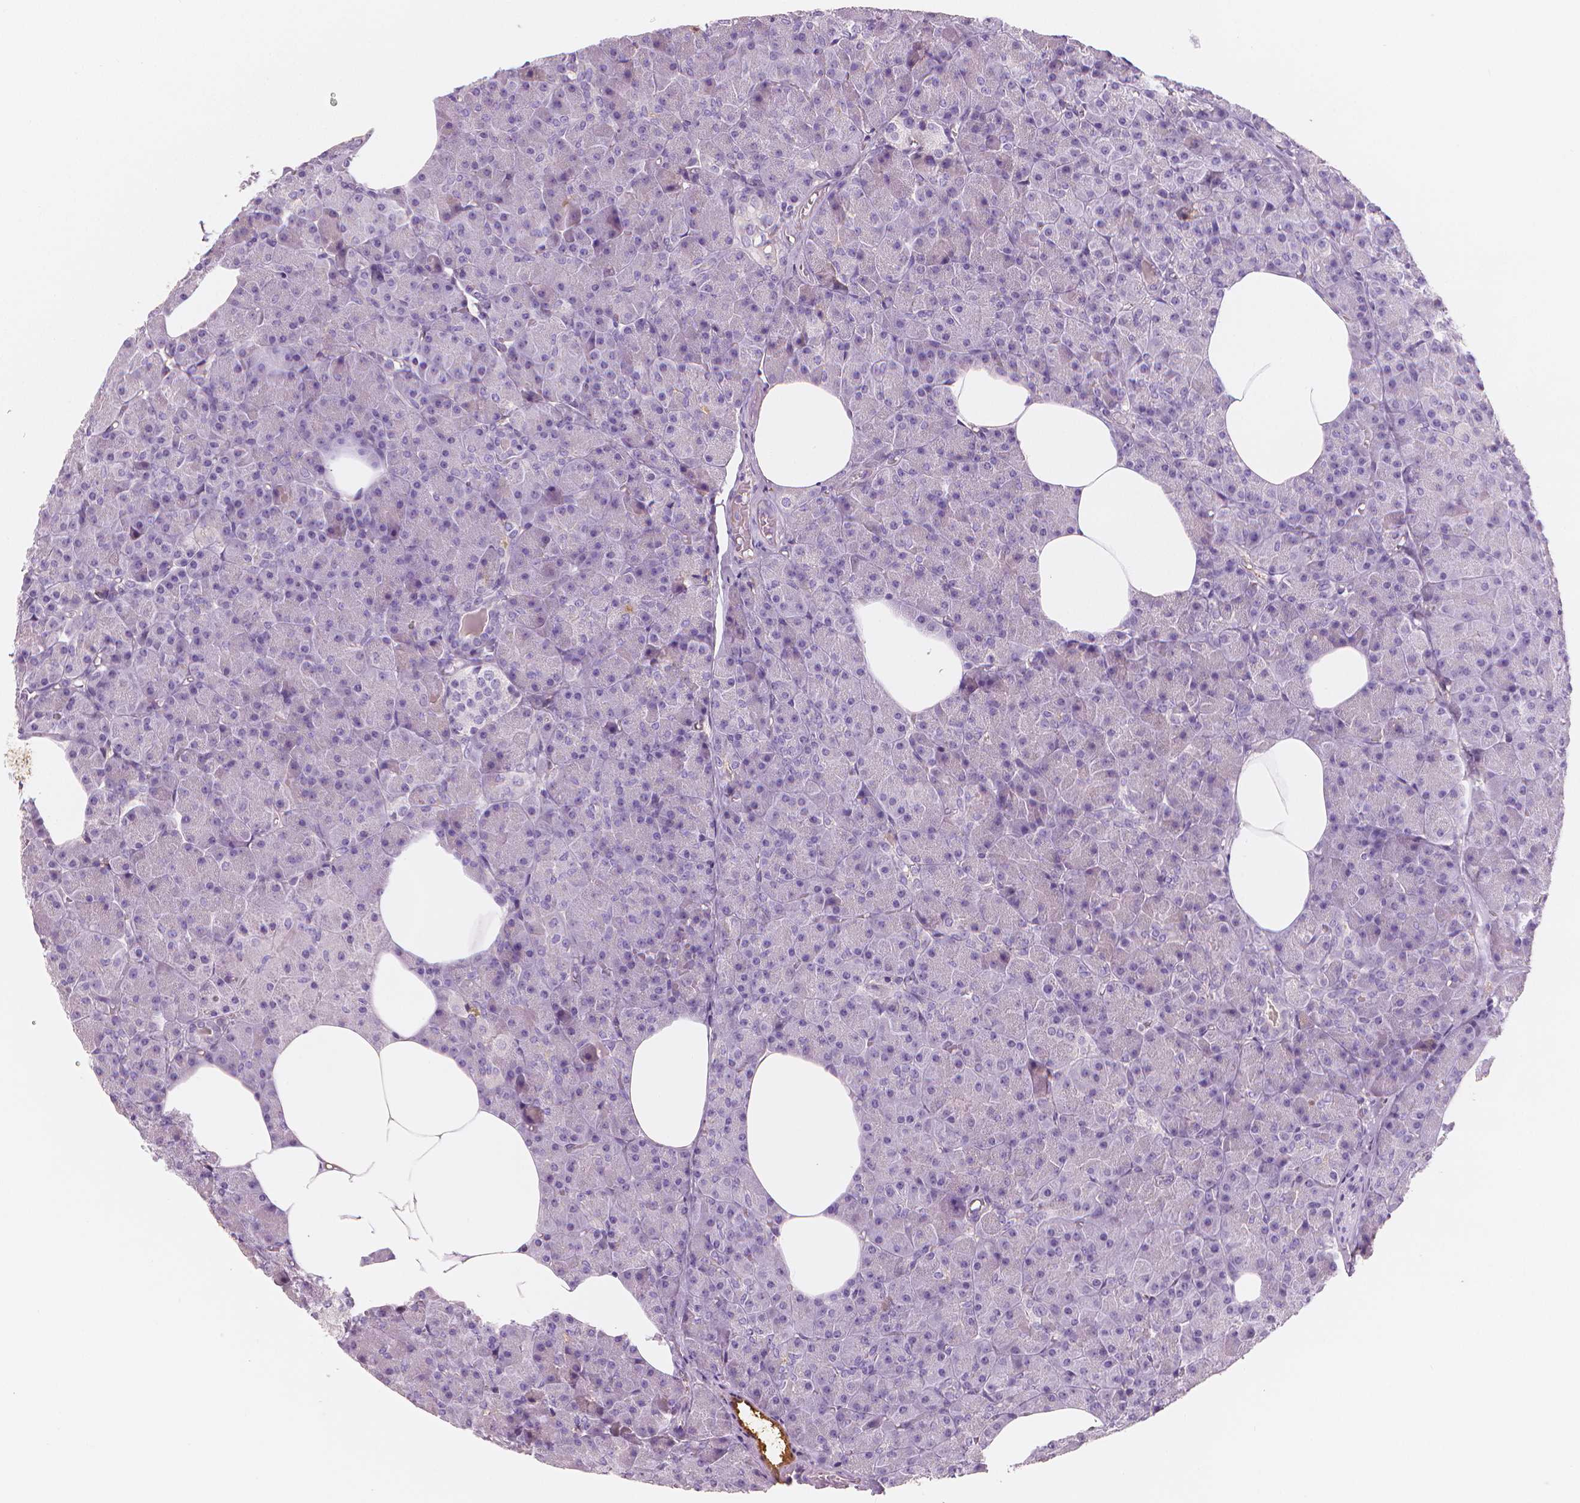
{"staining": {"intensity": "negative", "quantity": "none", "location": "none"}, "tissue": "pancreas", "cell_type": "Exocrine glandular cells", "image_type": "normal", "snomed": [{"axis": "morphology", "description": "Normal tissue, NOS"}, {"axis": "topography", "description": "Pancreas"}], "caption": "DAB immunohistochemical staining of unremarkable human pancreas exhibits no significant positivity in exocrine glandular cells. Brightfield microscopy of immunohistochemistry stained with DAB (brown) and hematoxylin (blue), captured at high magnification.", "gene": "APOA4", "patient": {"sex": "female", "age": 45}}